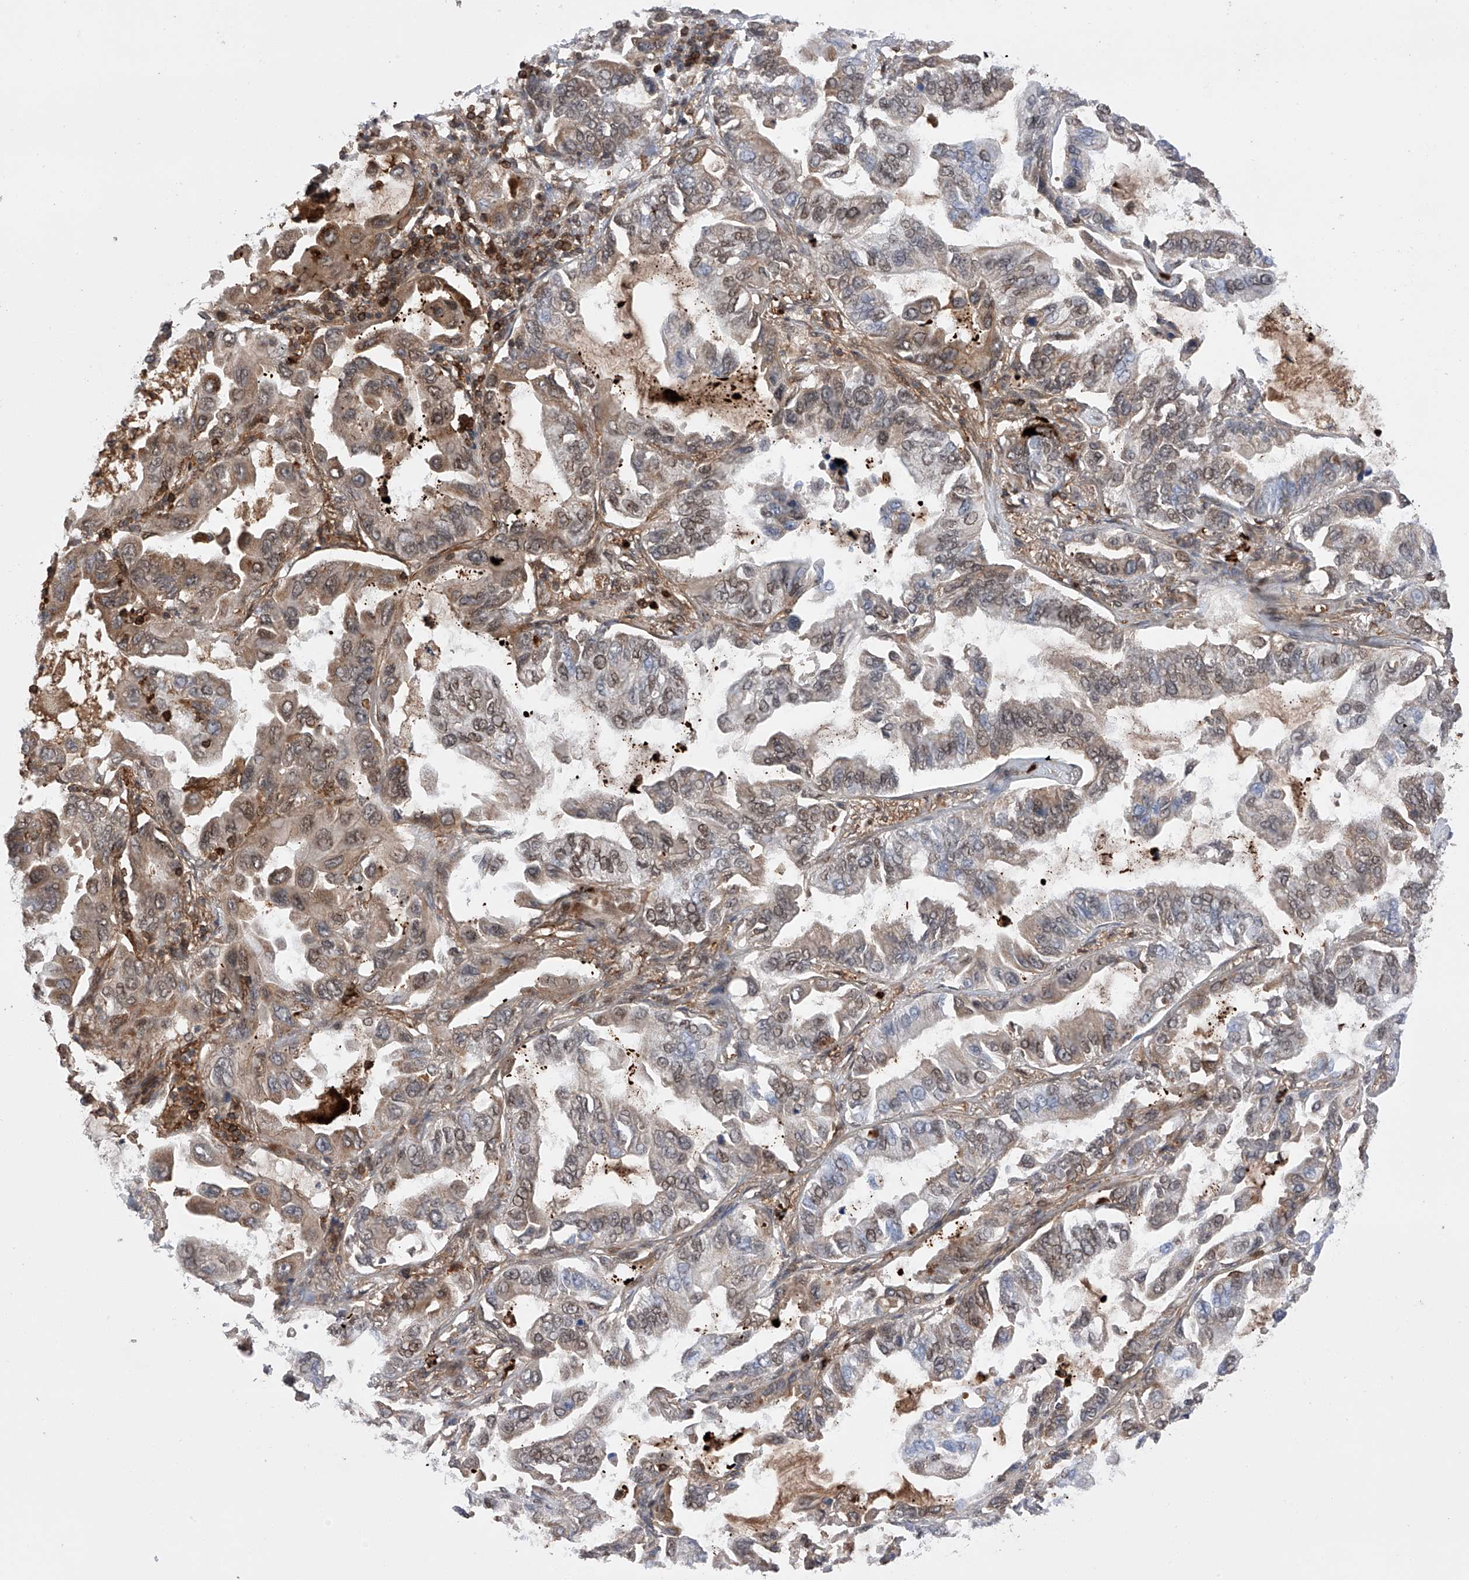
{"staining": {"intensity": "weak", "quantity": "25%-75%", "location": "cytoplasmic/membranous,nuclear"}, "tissue": "lung cancer", "cell_type": "Tumor cells", "image_type": "cancer", "snomed": [{"axis": "morphology", "description": "Adenocarcinoma, NOS"}, {"axis": "topography", "description": "Lung"}], "caption": "Lung adenocarcinoma tissue displays weak cytoplasmic/membranous and nuclear expression in approximately 25%-75% of tumor cells, visualized by immunohistochemistry.", "gene": "ZNF280D", "patient": {"sex": "male", "age": 64}}